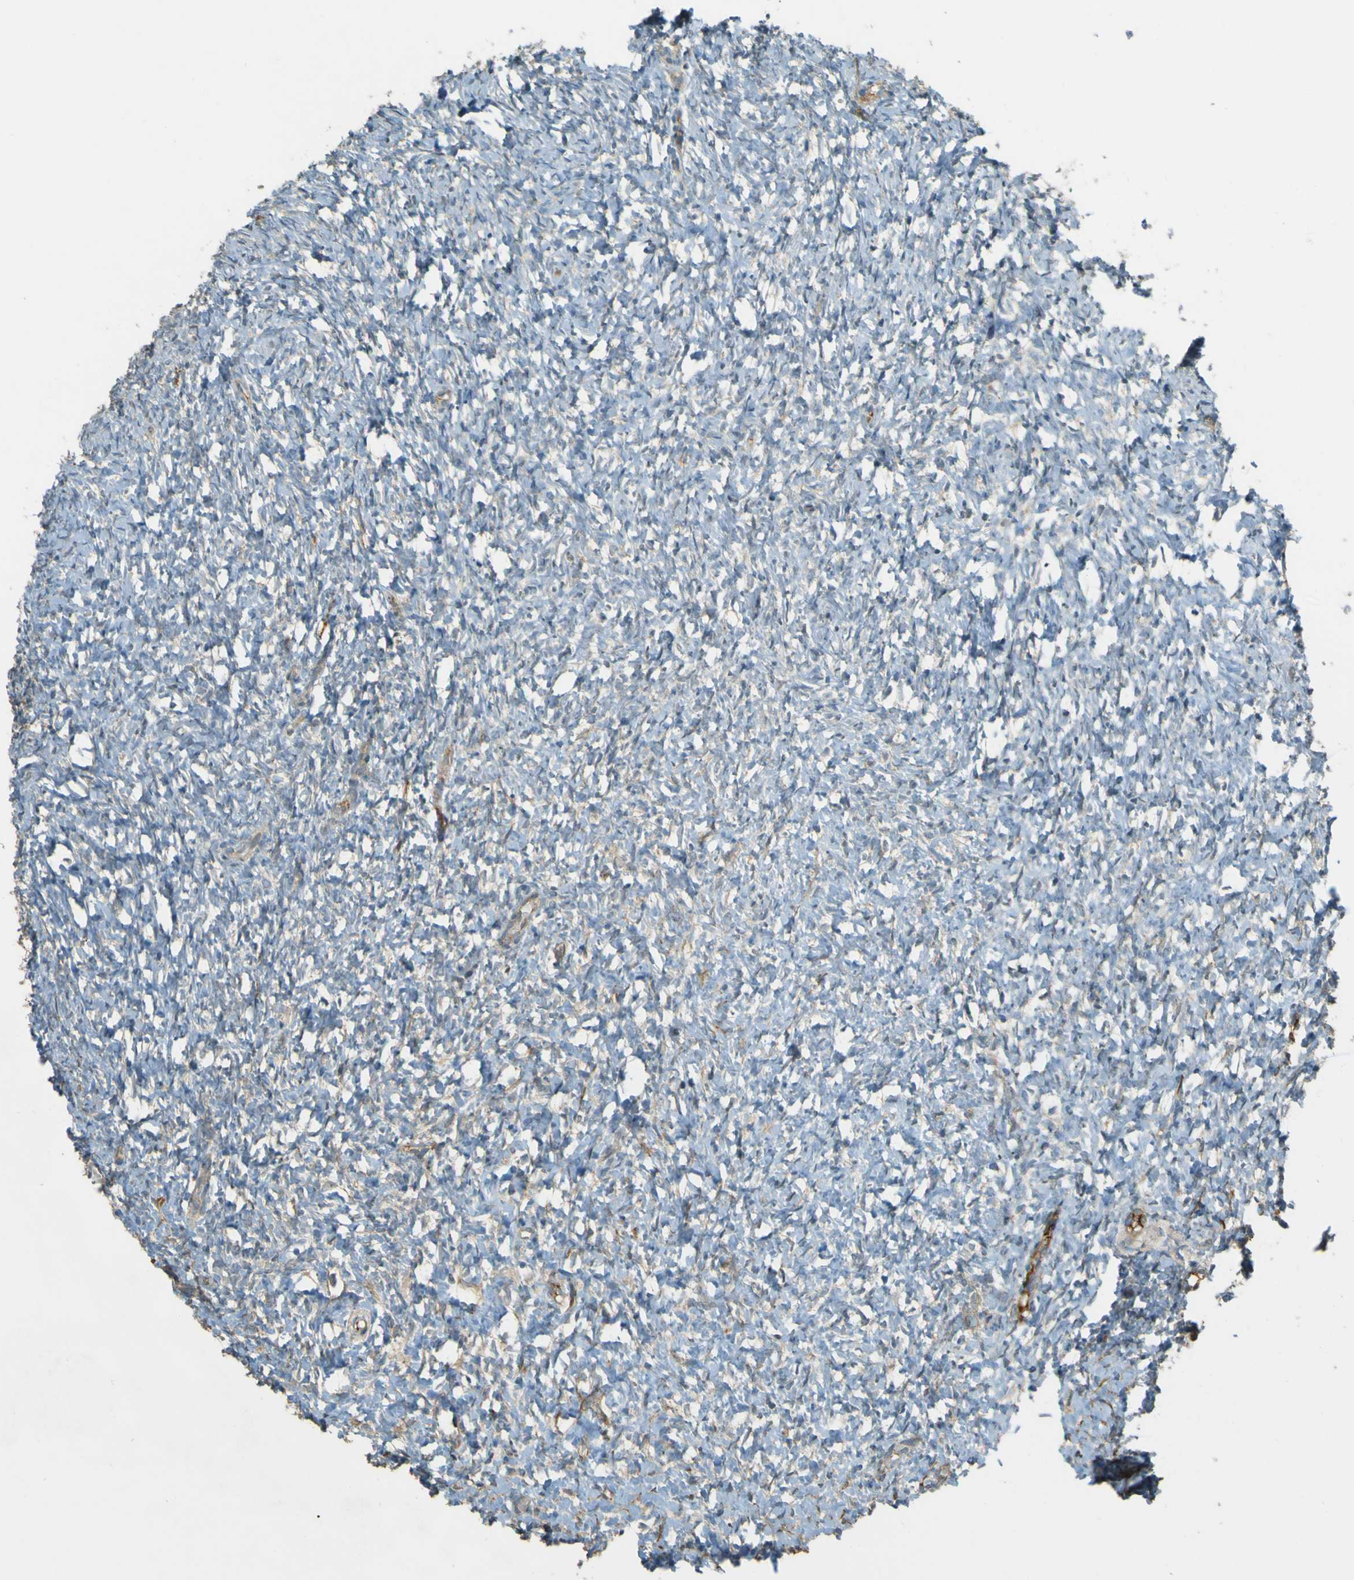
{"staining": {"intensity": "weak", "quantity": "25%-75%", "location": "cytoplasmic/membranous"}, "tissue": "ovary", "cell_type": "Ovarian stroma cells", "image_type": "normal", "snomed": [{"axis": "morphology", "description": "Normal tissue, NOS"}, {"axis": "topography", "description": "Ovary"}], "caption": "Protein analysis of normal ovary exhibits weak cytoplasmic/membranous positivity in about 25%-75% of ovarian stroma cells.", "gene": "LPCAT1", "patient": {"sex": "female", "age": 35}}